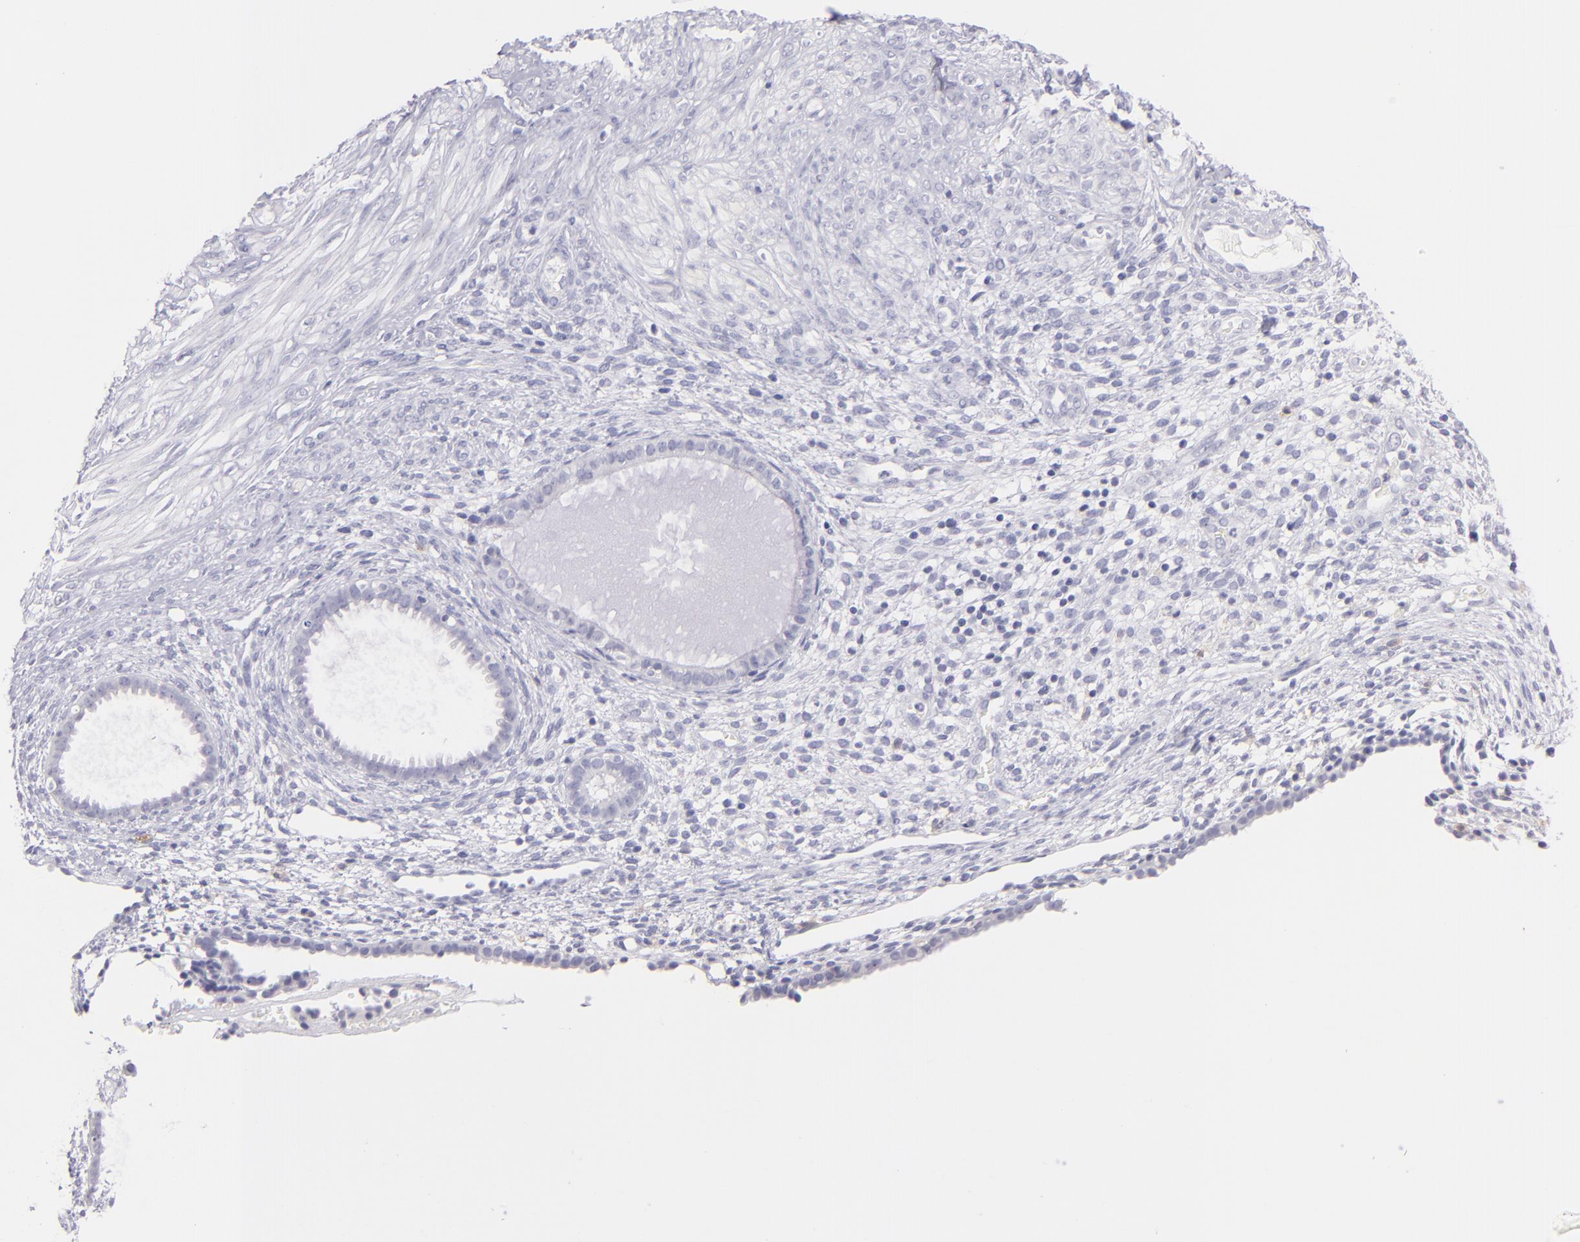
{"staining": {"intensity": "negative", "quantity": "none", "location": "none"}, "tissue": "endometrium", "cell_type": "Cells in endometrial stroma", "image_type": "normal", "snomed": [{"axis": "morphology", "description": "Normal tissue, NOS"}, {"axis": "topography", "description": "Endometrium"}], "caption": "Cells in endometrial stroma are negative for protein expression in normal human endometrium. Nuclei are stained in blue.", "gene": "IL2RA", "patient": {"sex": "female", "age": 72}}